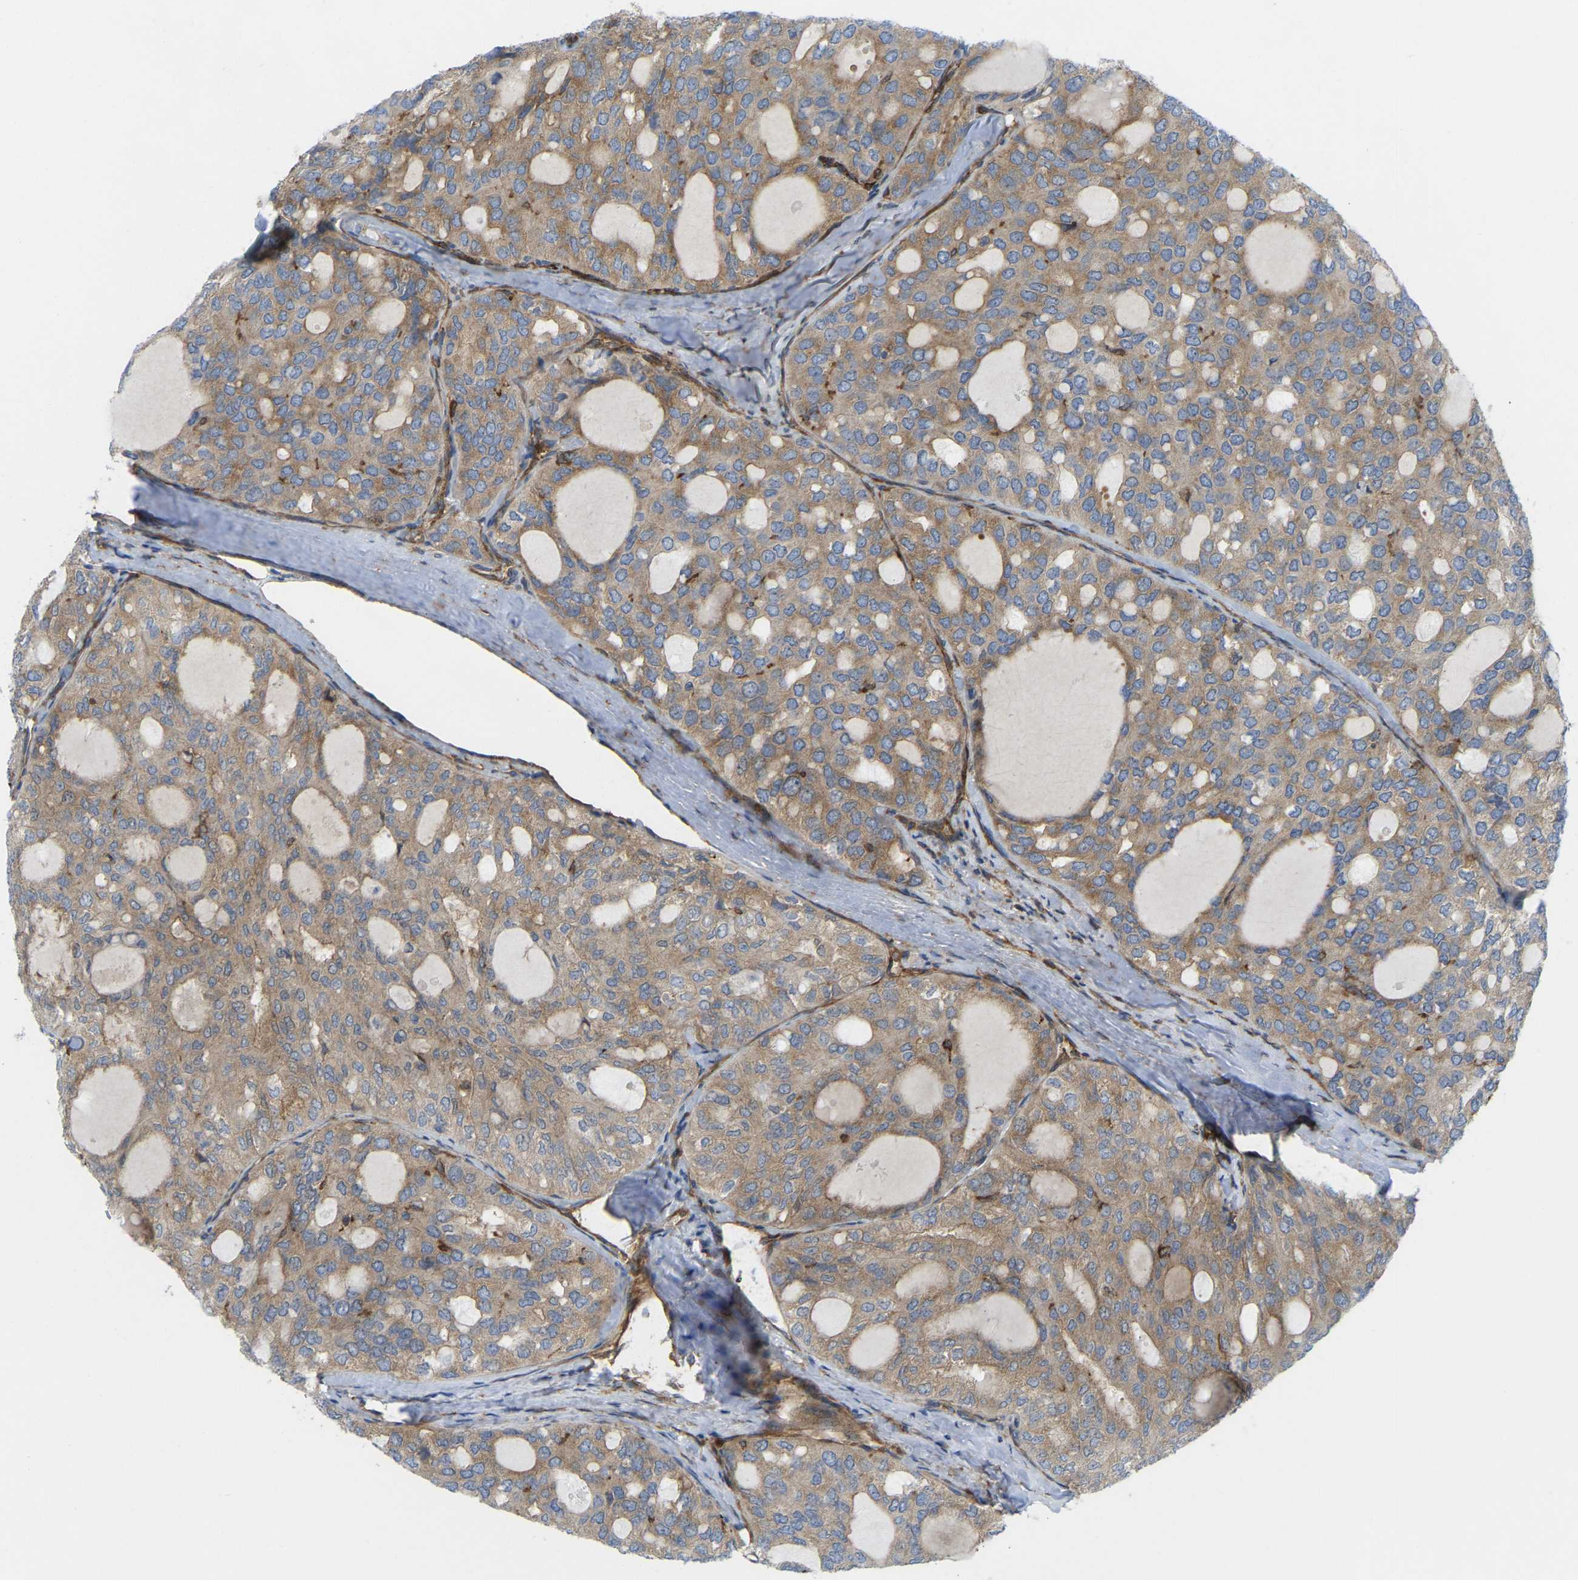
{"staining": {"intensity": "moderate", "quantity": ">75%", "location": "cytoplasmic/membranous"}, "tissue": "thyroid cancer", "cell_type": "Tumor cells", "image_type": "cancer", "snomed": [{"axis": "morphology", "description": "Follicular adenoma carcinoma, NOS"}, {"axis": "topography", "description": "Thyroid gland"}], "caption": "Immunohistochemical staining of human follicular adenoma carcinoma (thyroid) displays medium levels of moderate cytoplasmic/membranous protein expression in about >75% of tumor cells.", "gene": "PICALM", "patient": {"sex": "male", "age": 75}}